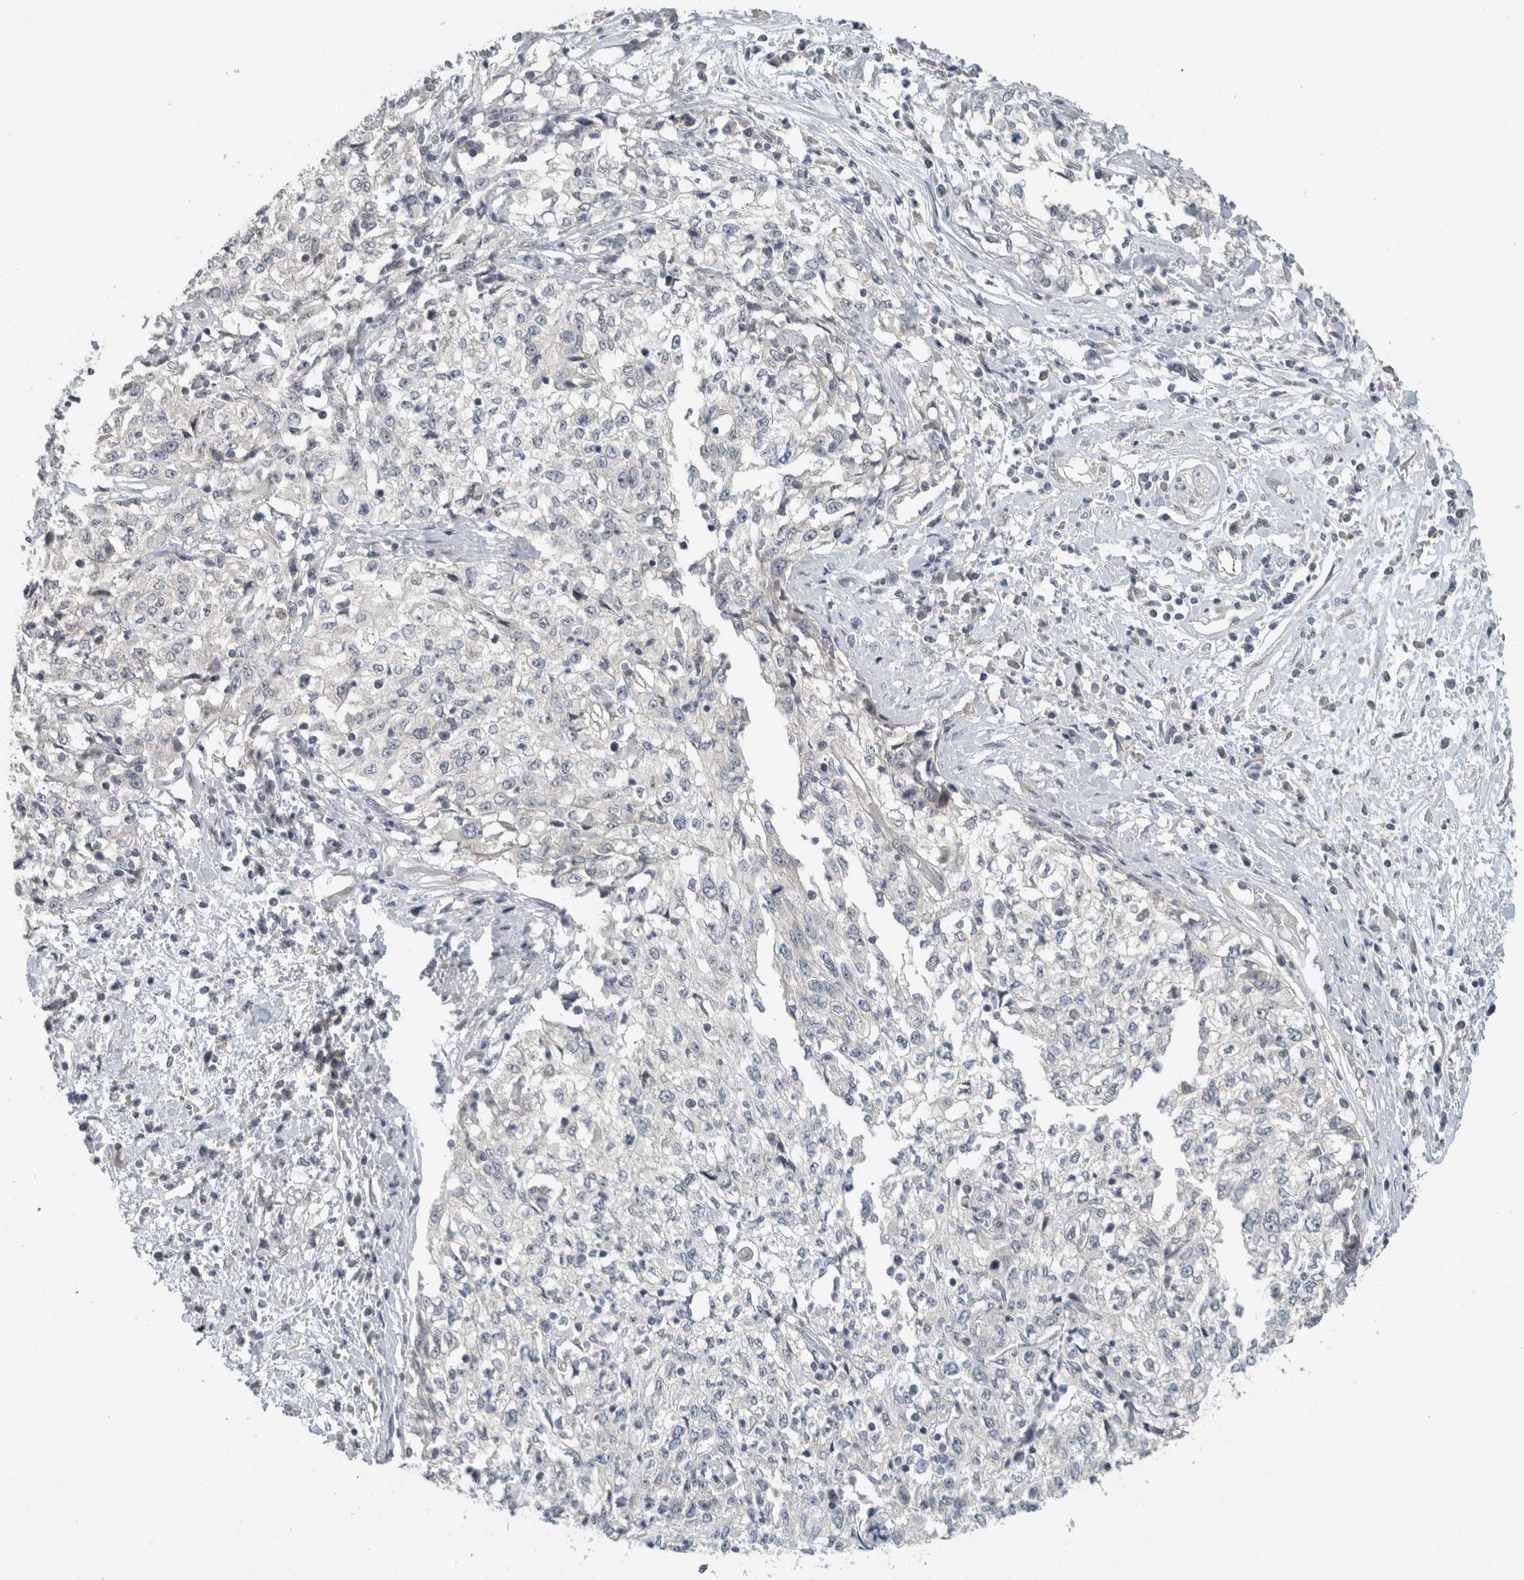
{"staining": {"intensity": "negative", "quantity": "none", "location": "none"}, "tissue": "cervical cancer", "cell_type": "Tumor cells", "image_type": "cancer", "snomed": [{"axis": "morphology", "description": "Squamous cell carcinoma, NOS"}, {"axis": "topography", "description": "Cervix"}], "caption": "Human cervical squamous cell carcinoma stained for a protein using immunohistochemistry exhibits no positivity in tumor cells.", "gene": "ERCC6L2", "patient": {"sex": "female", "age": 57}}